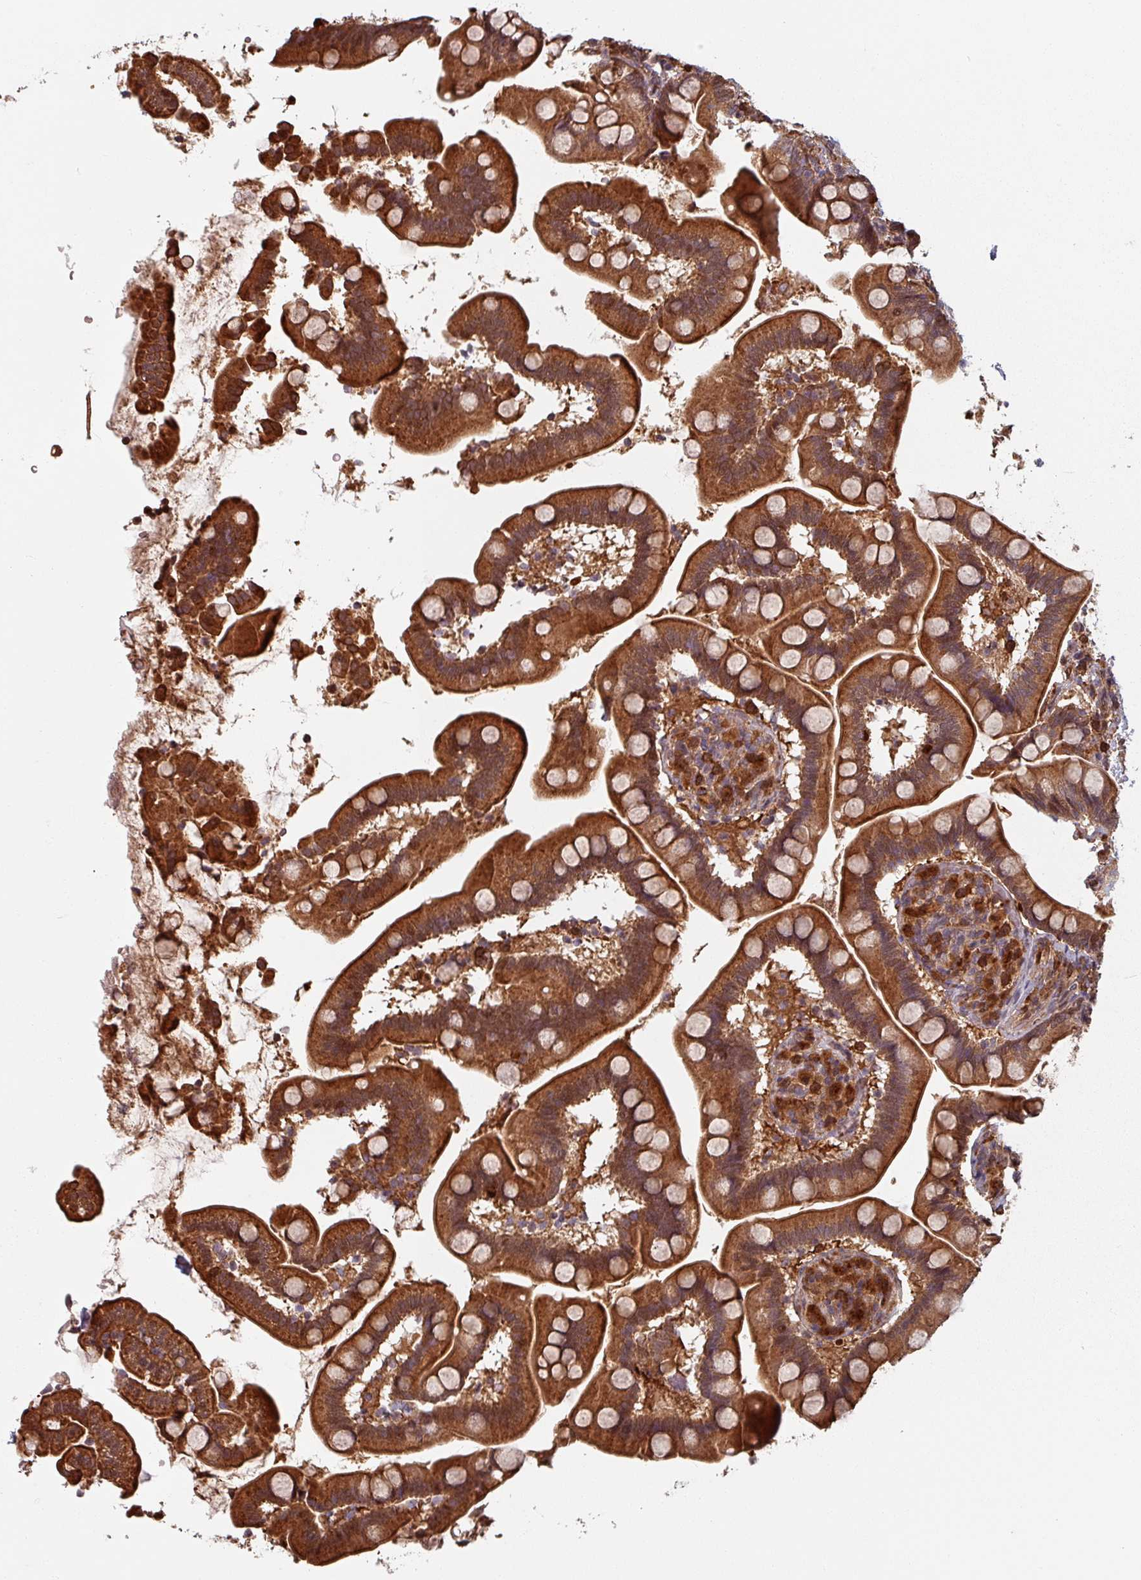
{"staining": {"intensity": "strong", "quantity": ">75%", "location": "cytoplasmic/membranous,nuclear"}, "tissue": "small intestine", "cell_type": "Glandular cells", "image_type": "normal", "snomed": [{"axis": "morphology", "description": "Normal tissue, NOS"}, {"axis": "topography", "description": "Small intestine"}], "caption": "This is a micrograph of IHC staining of normal small intestine, which shows strong positivity in the cytoplasmic/membranous,nuclear of glandular cells.", "gene": "EID1", "patient": {"sex": "female", "age": 64}}